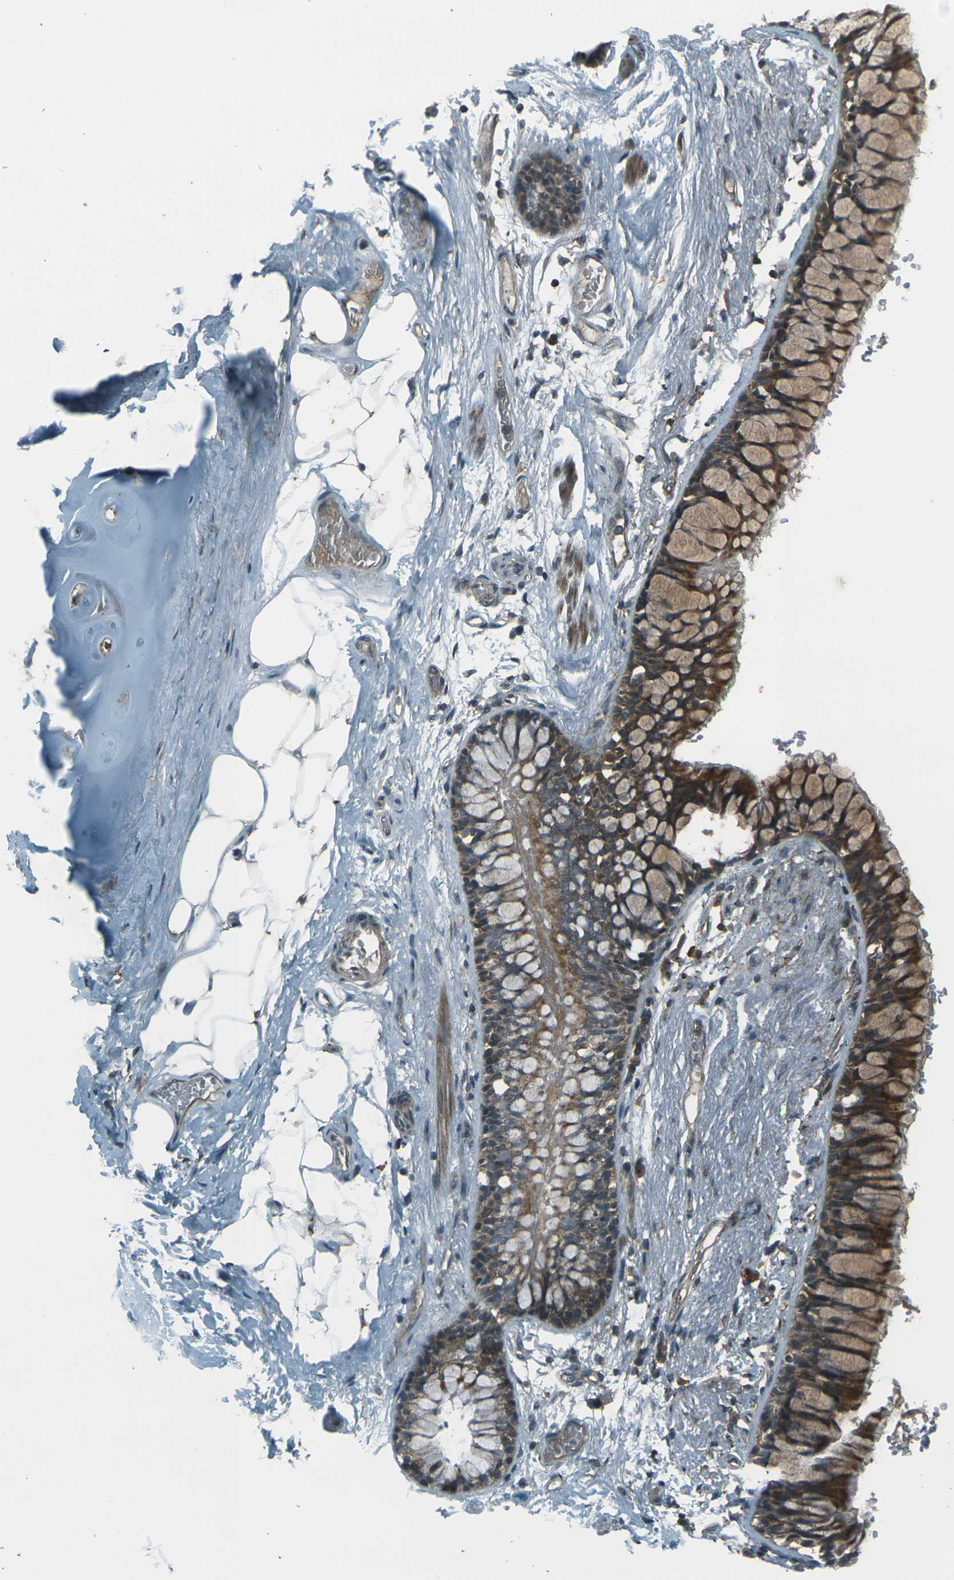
{"staining": {"intensity": "moderate", "quantity": ">75%", "location": "cytoplasmic/membranous"}, "tissue": "adipose tissue", "cell_type": "Adipocytes", "image_type": "normal", "snomed": [{"axis": "morphology", "description": "Normal tissue, NOS"}, {"axis": "topography", "description": "Cartilage tissue"}, {"axis": "topography", "description": "Bronchus"}], "caption": "Immunohistochemistry (IHC) staining of unremarkable adipose tissue, which displays medium levels of moderate cytoplasmic/membranous positivity in about >75% of adipocytes indicating moderate cytoplasmic/membranous protein staining. The staining was performed using DAB (brown) for protein detection and nuclei were counterstained in hematoxylin (blue).", "gene": "LSMEM1", "patient": {"sex": "female", "age": 73}}